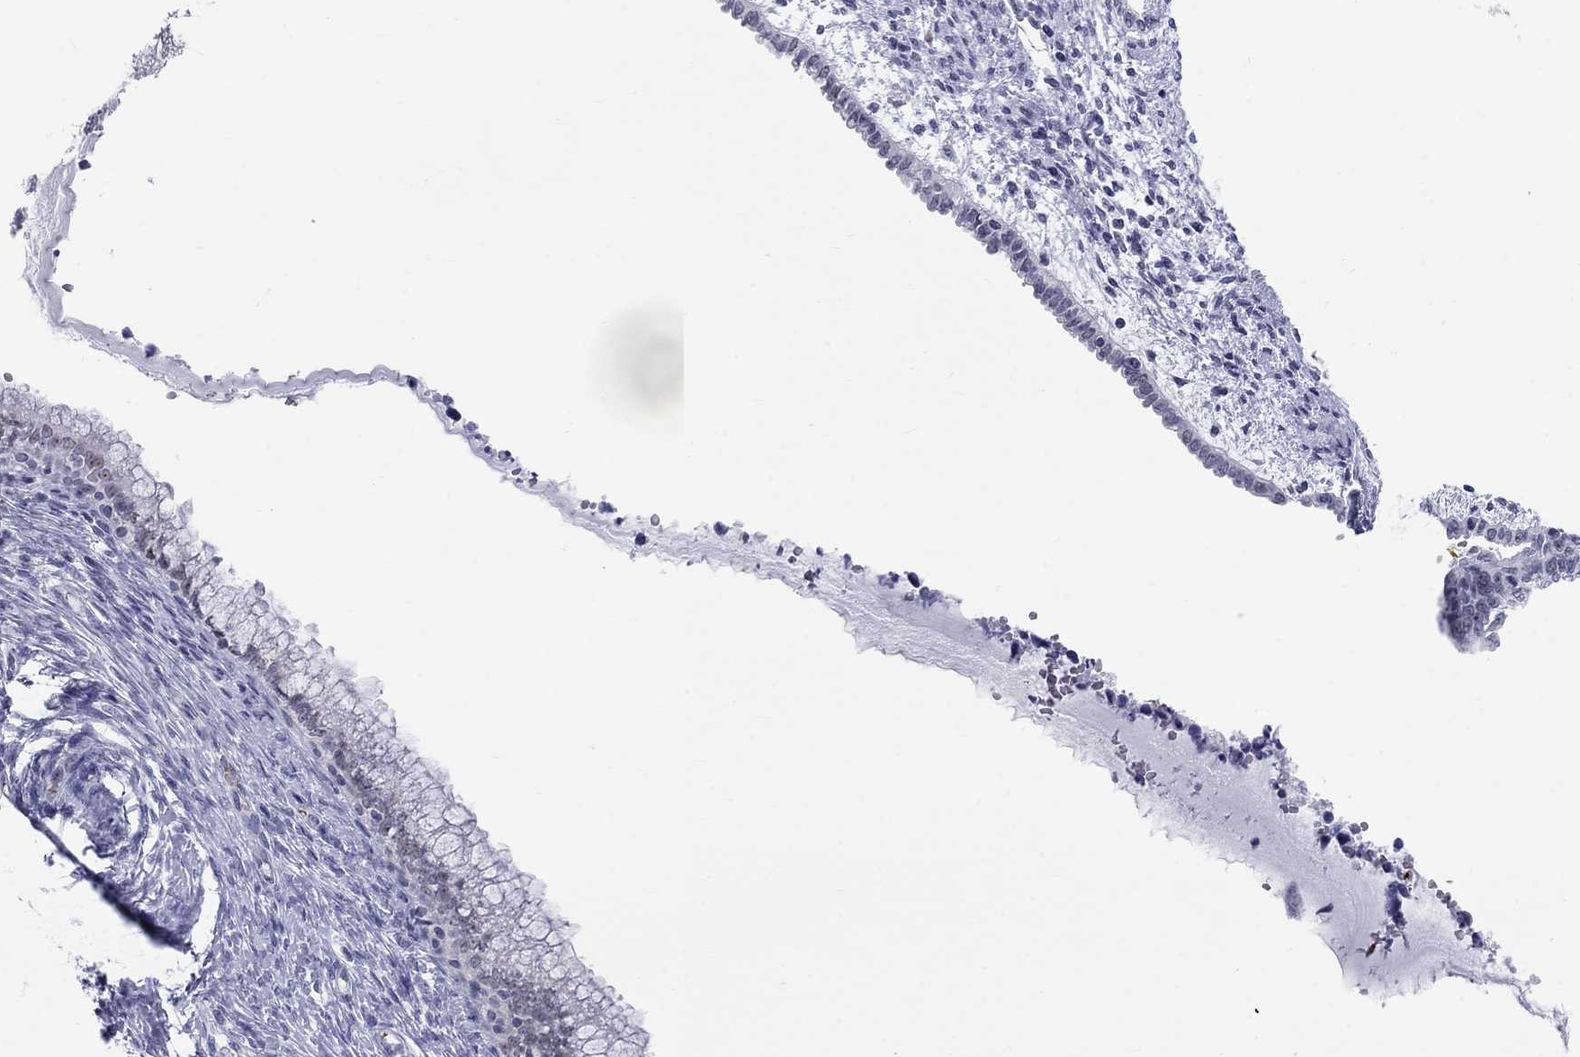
{"staining": {"intensity": "negative", "quantity": "none", "location": "none"}, "tissue": "cervical cancer", "cell_type": "Tumor cells", "image_type": "cancer", "snomed": [{"axis": "morphology", "description": "Squamous cell carcinoma, NOS"}, {"axis": "topography", "description": "Cervix"}], "caption": "This histopathology image is of cervical cancer (squamous cell carcinoma) stained with immunohistochemistry (IHC) to label a protein in brown with the nuclei are counter-stained blue. There is no staining in tumor cells. (DAB immunohistochemistry (IHC), high magnification).", "gene": "DMTN", "patient": {"sex": "female", "age": 63}}